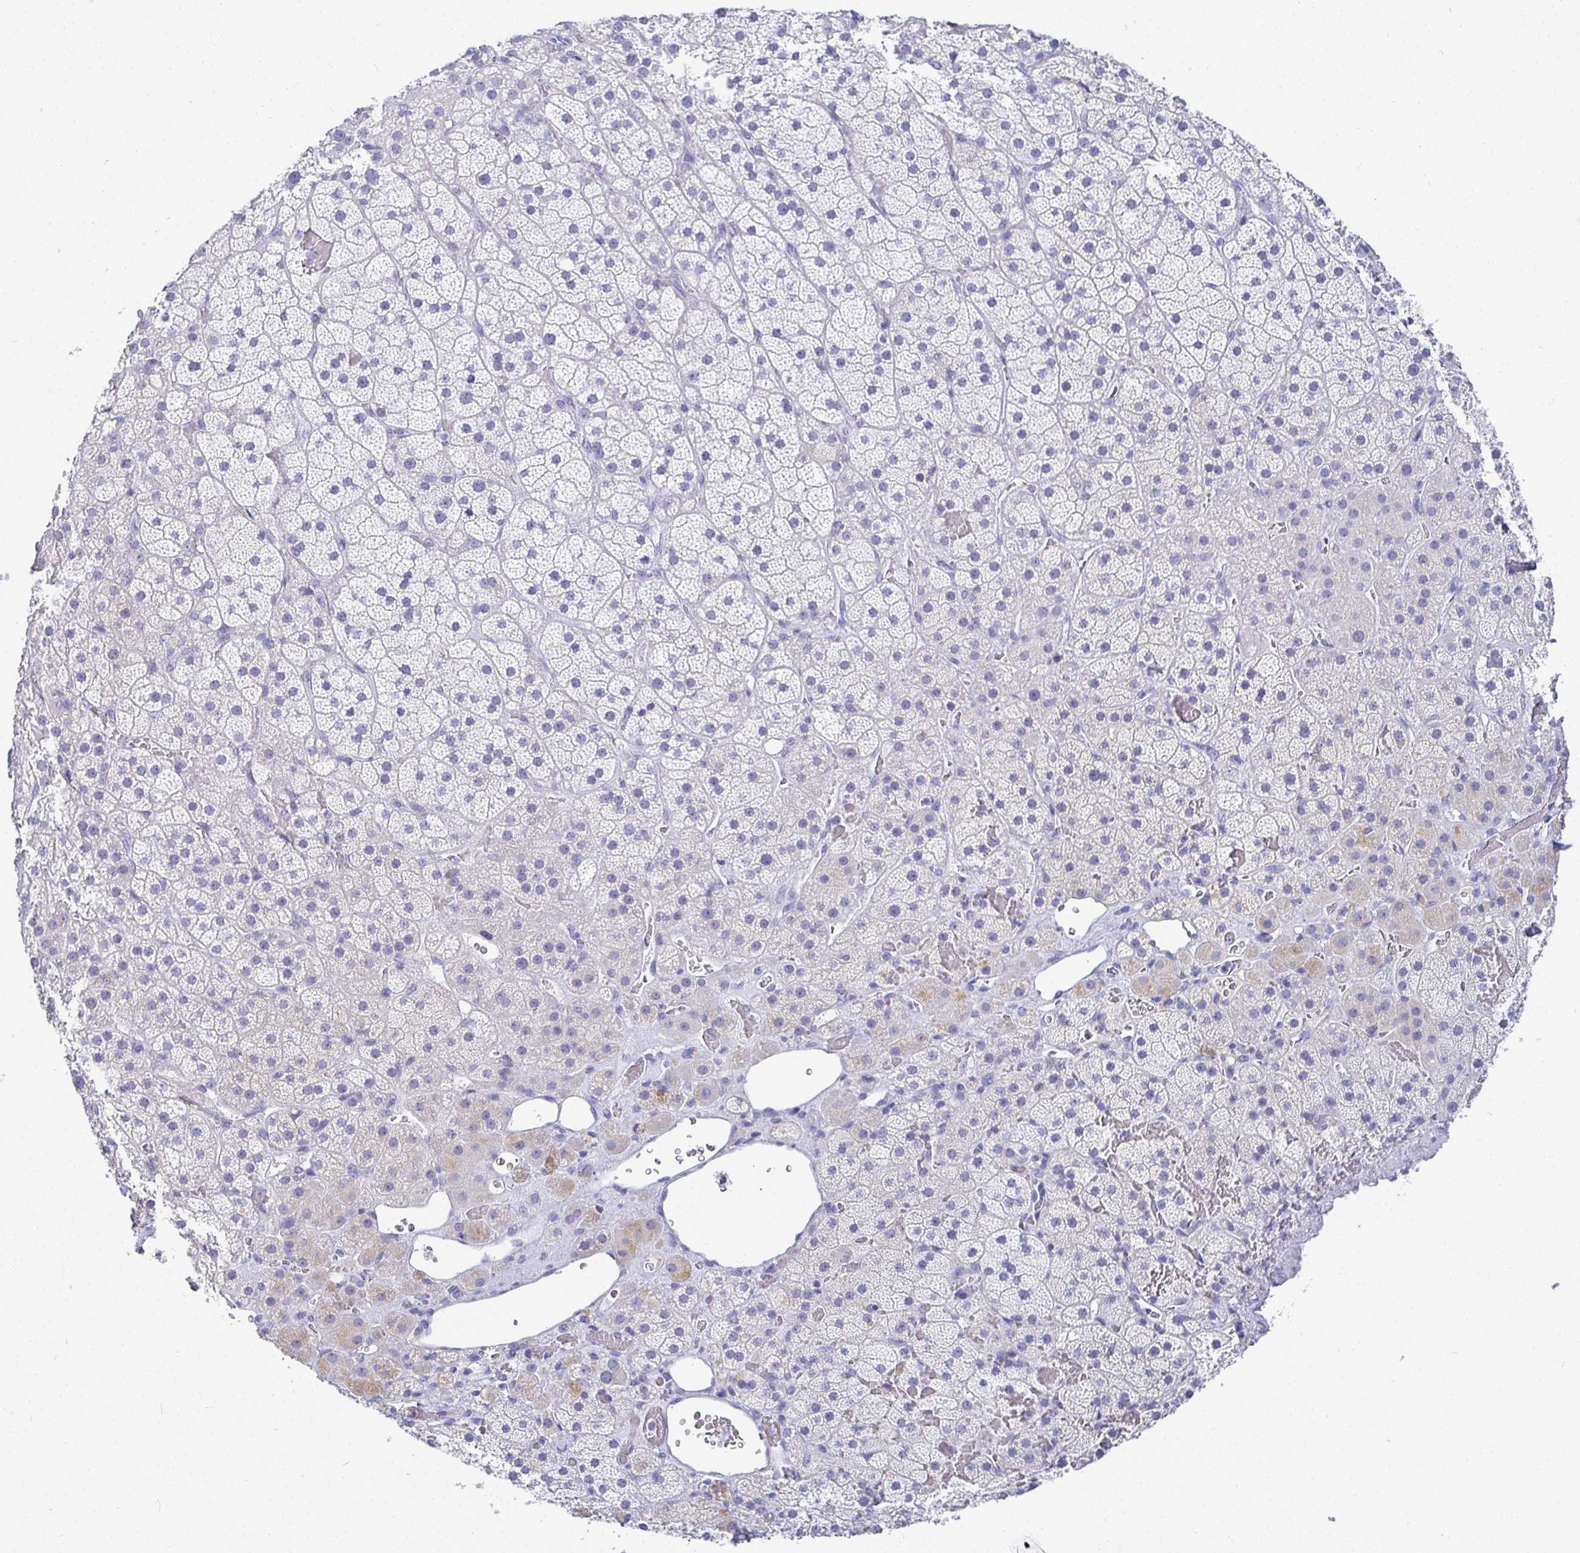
{"staining": {"intensity": "negative", "quantity": "none", "location": "none"}, "tissue": "adrenal gland", "cell_type": "Glandular cells", "image_type": "normal", "snomed": [{"axis": "morphology", "description": "Normal tissue, NOS"}, {"axis": "topography", "description": "Adrenal gland"}], "caption": "Immunohistochemistry of benign human adrenal gland exhibits no staining in glandular cells. (DAB (3,3'-diaminobenzidine) immunohistochemistry (IHC), high magnification).", "gene": "TMEM241", "patient": {"sex": "male", "age": 57}}